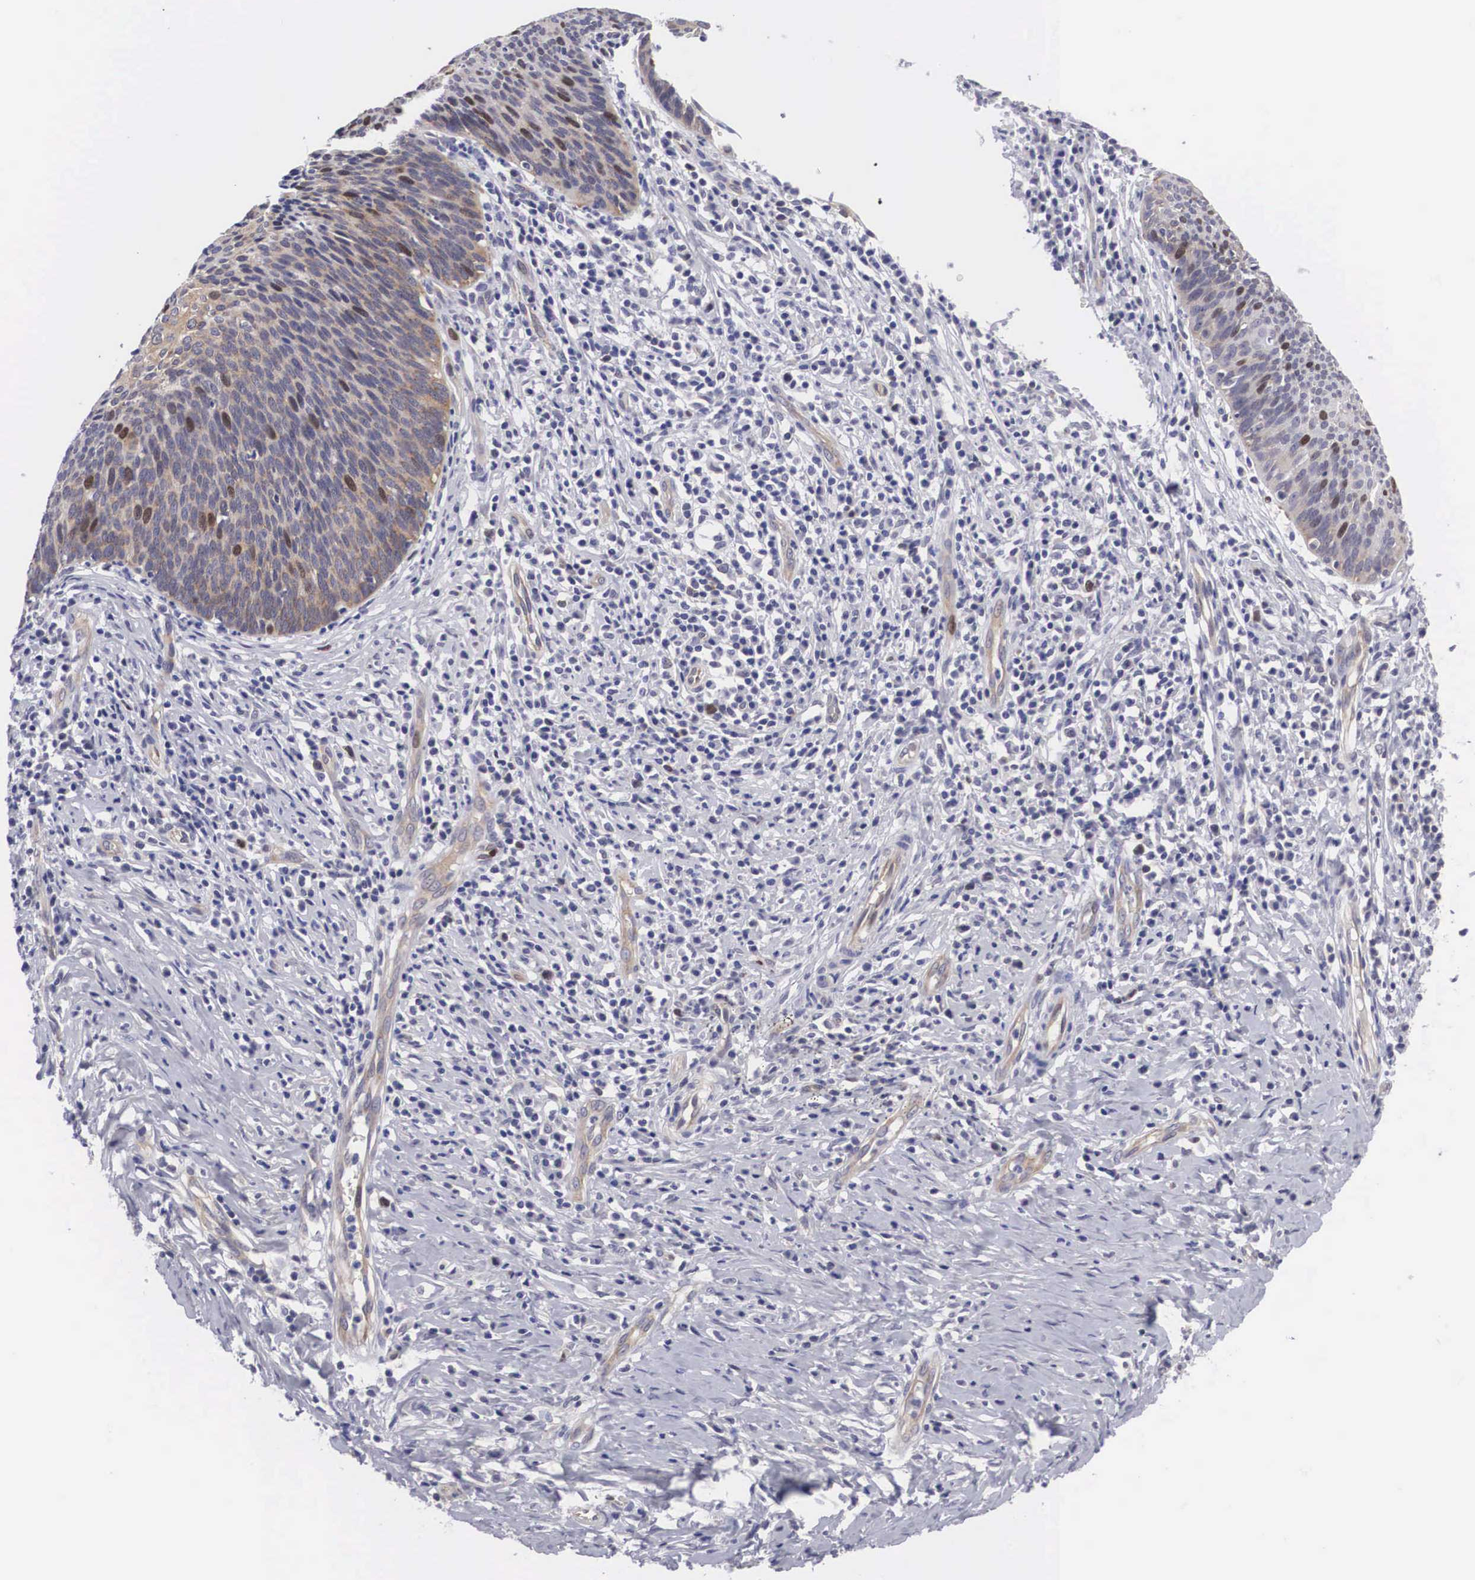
{"staining": {"intensity": "moderate", "quantity": "<25%", "location": "nuclear"}, "tissue": "cervical cancer", "cell_type": "Tumor cells", "image_type": "cancer", "snomed": [{"axis": "morphology", "description": "Squamous cell carcinoma, NOS"}, {"axis": "topography", "description": "Cervix"}], "caption": "Immunohistochemistry of cervical squamous cell carcinoma displays low levels of moderate nuclear positivity in about <25% of tumor cells. The staining was performed using DAB, with brown indicating positive protein expression. Nuclei are stained blue with hematoxylin.", "gene": "MAST4", "patient": {"sex": "female", "age": 41}}